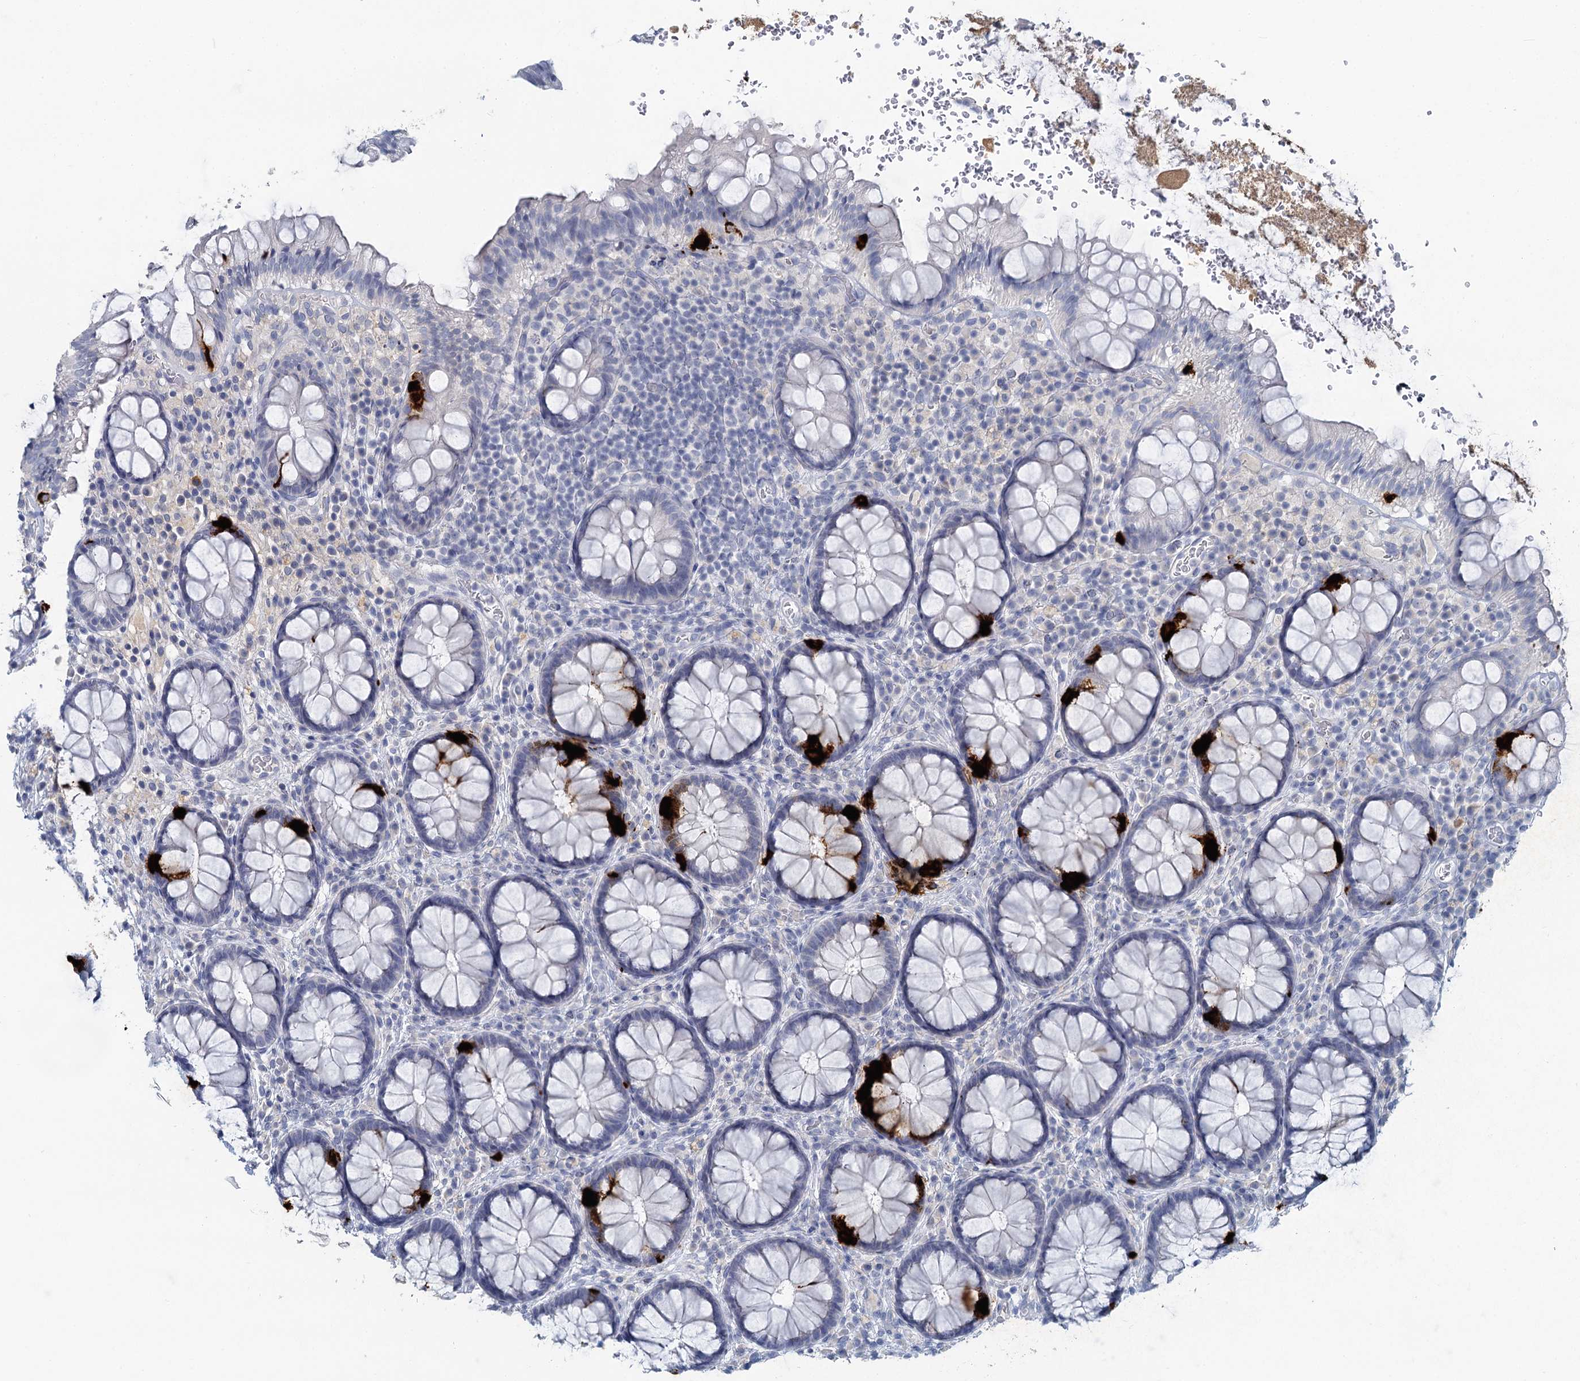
{"staining": {"intensity": "strong", "quantity": "<25%", "location": "cytoplasmic/membranous"}, "tissue": "rectum", "cell_type": "Glandular cells", "image_type": "normal", "snomed": [{"axis": "morphology", "description": "Normal tissue, NOS"}, {"axis": "topography", "description": "Rectum"}], "caption": "Immunohistochemical staining of unremarkable human rectum demonstrates medium levels of strong cytoplasmic/membranous staining in about <25% of glandular cells.", "gene": "CHGA", "patient": {"sex": "male", "age": 83}}